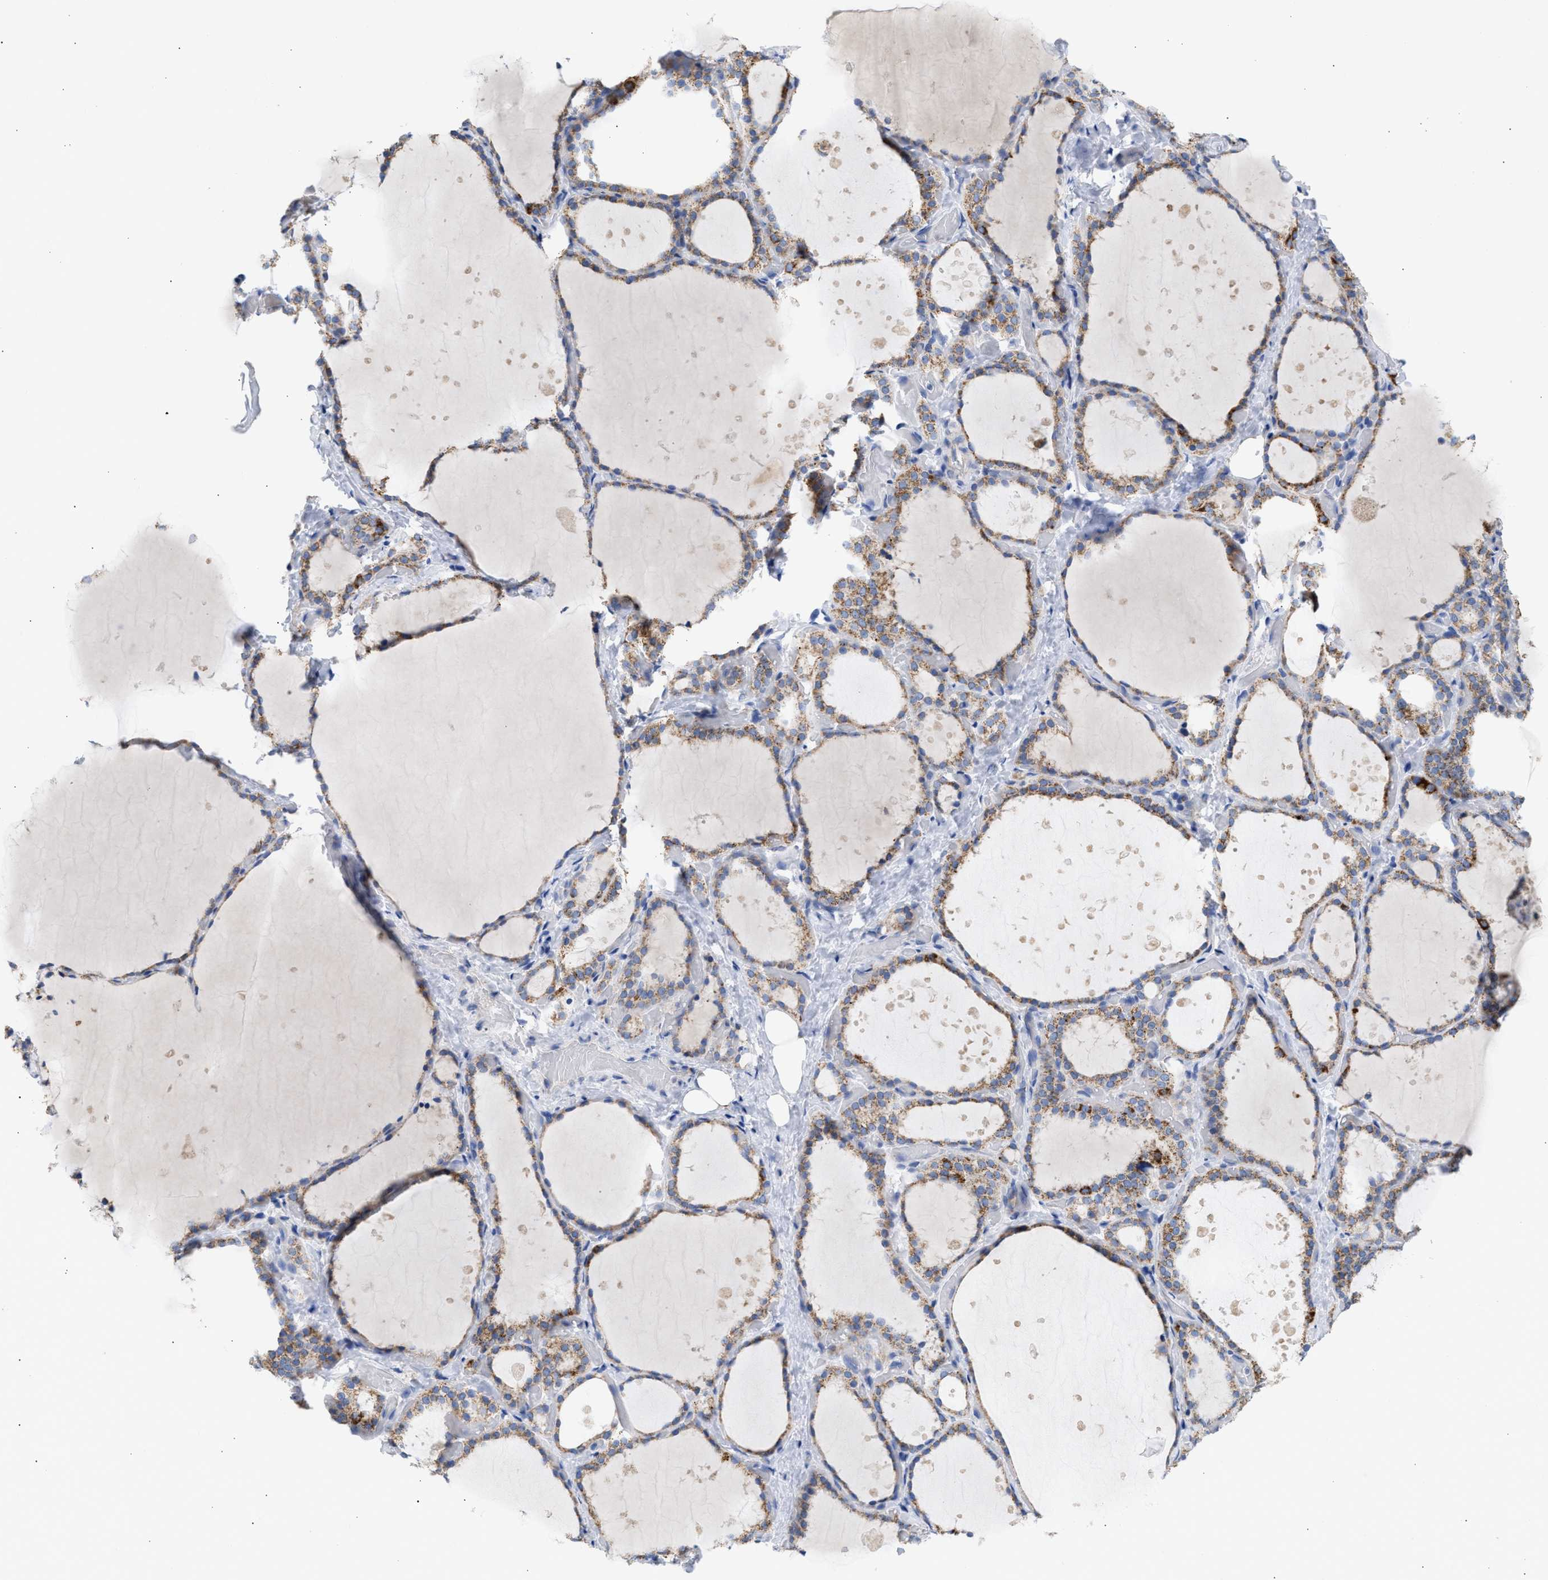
{"staining": {"intensity": "moderate", "quantity": ">75%", "location": "cytoplasmic/membranous"}, "tissue": "thyroid gland", "cell_type": "Glandular cells", "image_type": "normal", "snomed": [{"axis": "morphology", "description": "Normal tissue, NOS"}, {"axis": "topography", "description": "Thyroid gland"}], "caption": "Moderate cytoplasmic/membranous protein staining is present in approximately >75% of glandular cells in thyroid gland. Nuclei are stained in blue.", "gene": "ACOT13", "patient": {"sex": "female", "age": 44}}